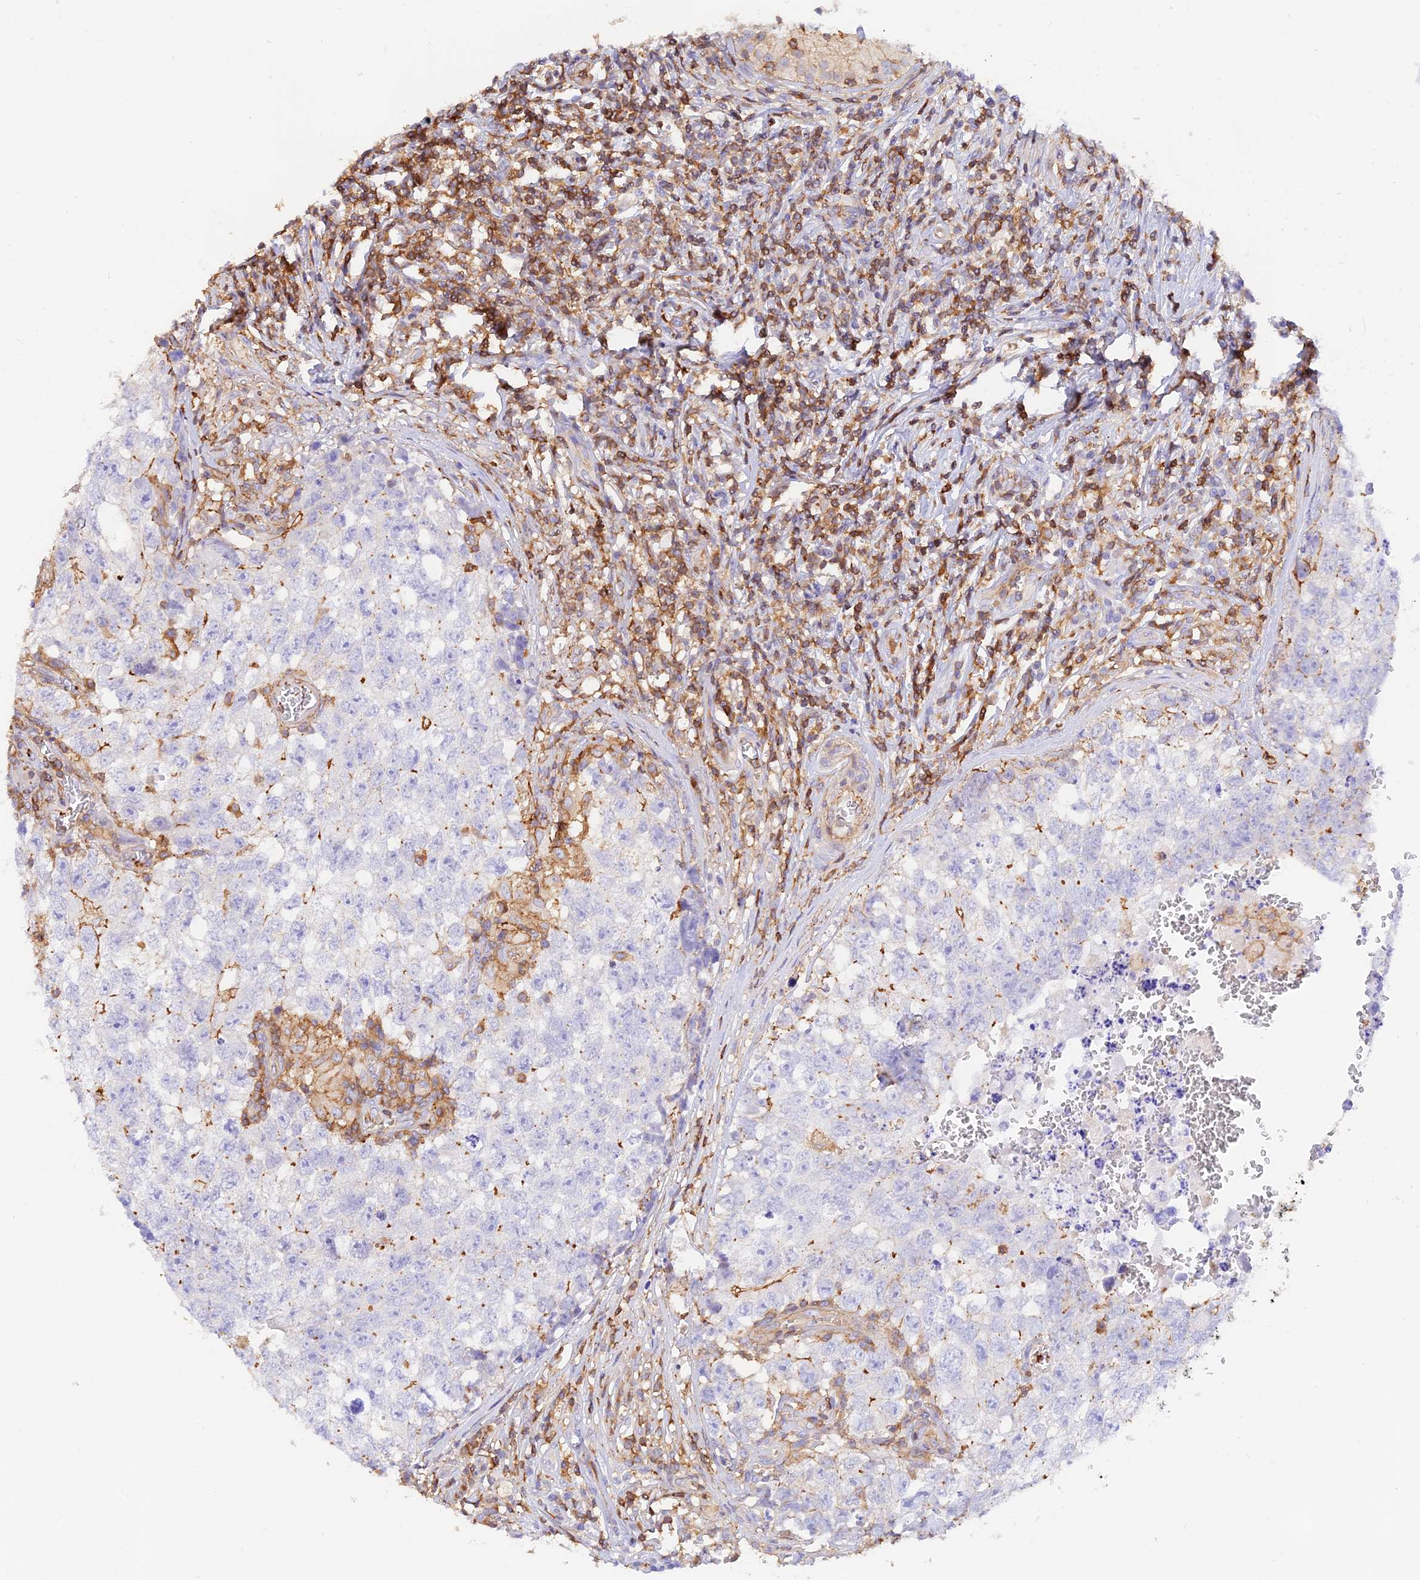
{"staining": {"intensity": "moderate", "quantity": "<25%", "location": "cytoplasmic/membranous"}, "tissue": "testis cancer", "cell_type": "Tumor cells", "image_type": "cancer", "snomed": [{"axis": "morphology", "description": "Seminoma, NOS"}, {"axis": "morphology", "description": "Carcinoma, Embryonal, NOS"}, {"axis": "topography", "description": "Testis"}], "caption": "Human testis embryonal carcinoma stained with a brown dye reveals moderate cytoplasmic/membranous positive expression in approximately <25% of tumor cells.", "gene": "DENND1C", "patient": {"sex": "male", "age": 29}}